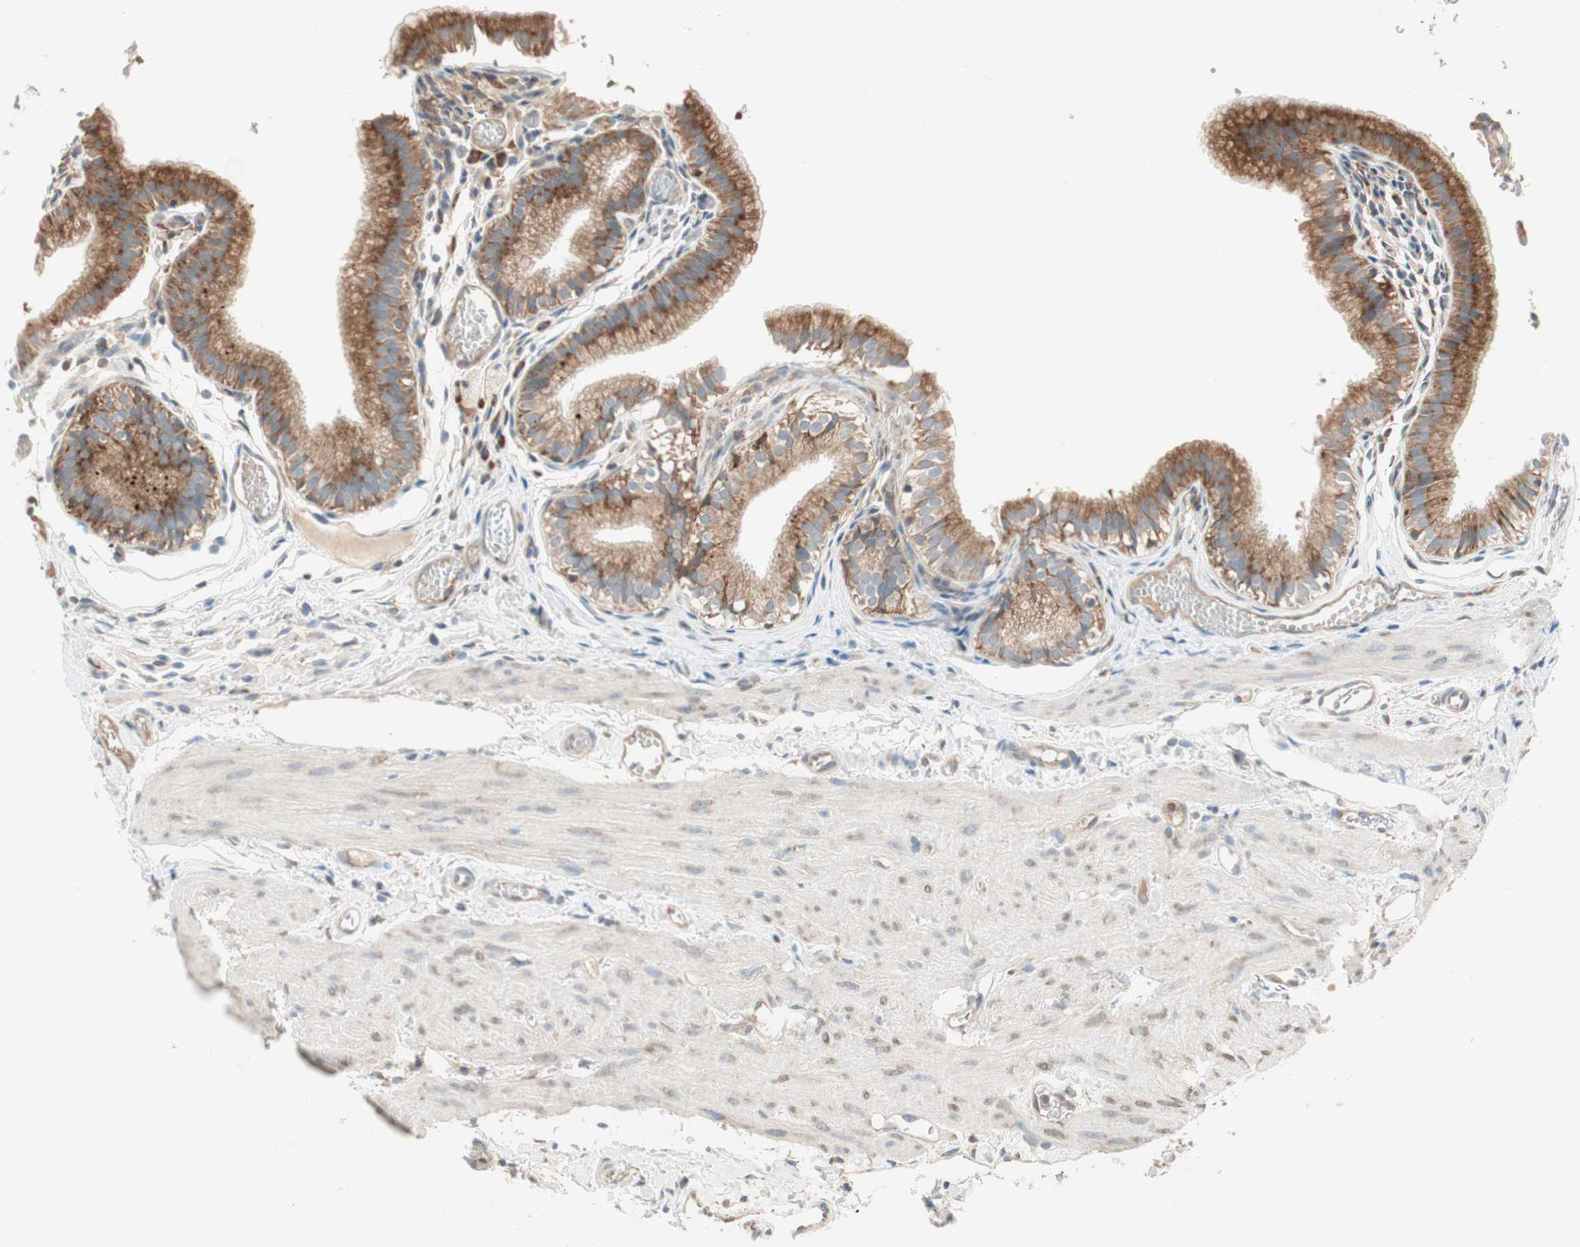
{"staining": {"intensity": "strong", "quantity": ">75%", "location": "cytoplasmic/membranous"}, "tissue": "gallbladder", "cell_type": "Glandular cells", "image_type": "normal", "snomed": [{"axis": "morphology", "description": "Normal tissue, NOS"}, {"axis": "topography", "description": "Gallbladder"}], "caption": "A high amount of strong cytoplasmic/membranous positivity is appreciated in approximately >75% of glandular cells in normal gallbladder.", "gene": "RPL23", "patient": {"sex": "female", "age": 26}}